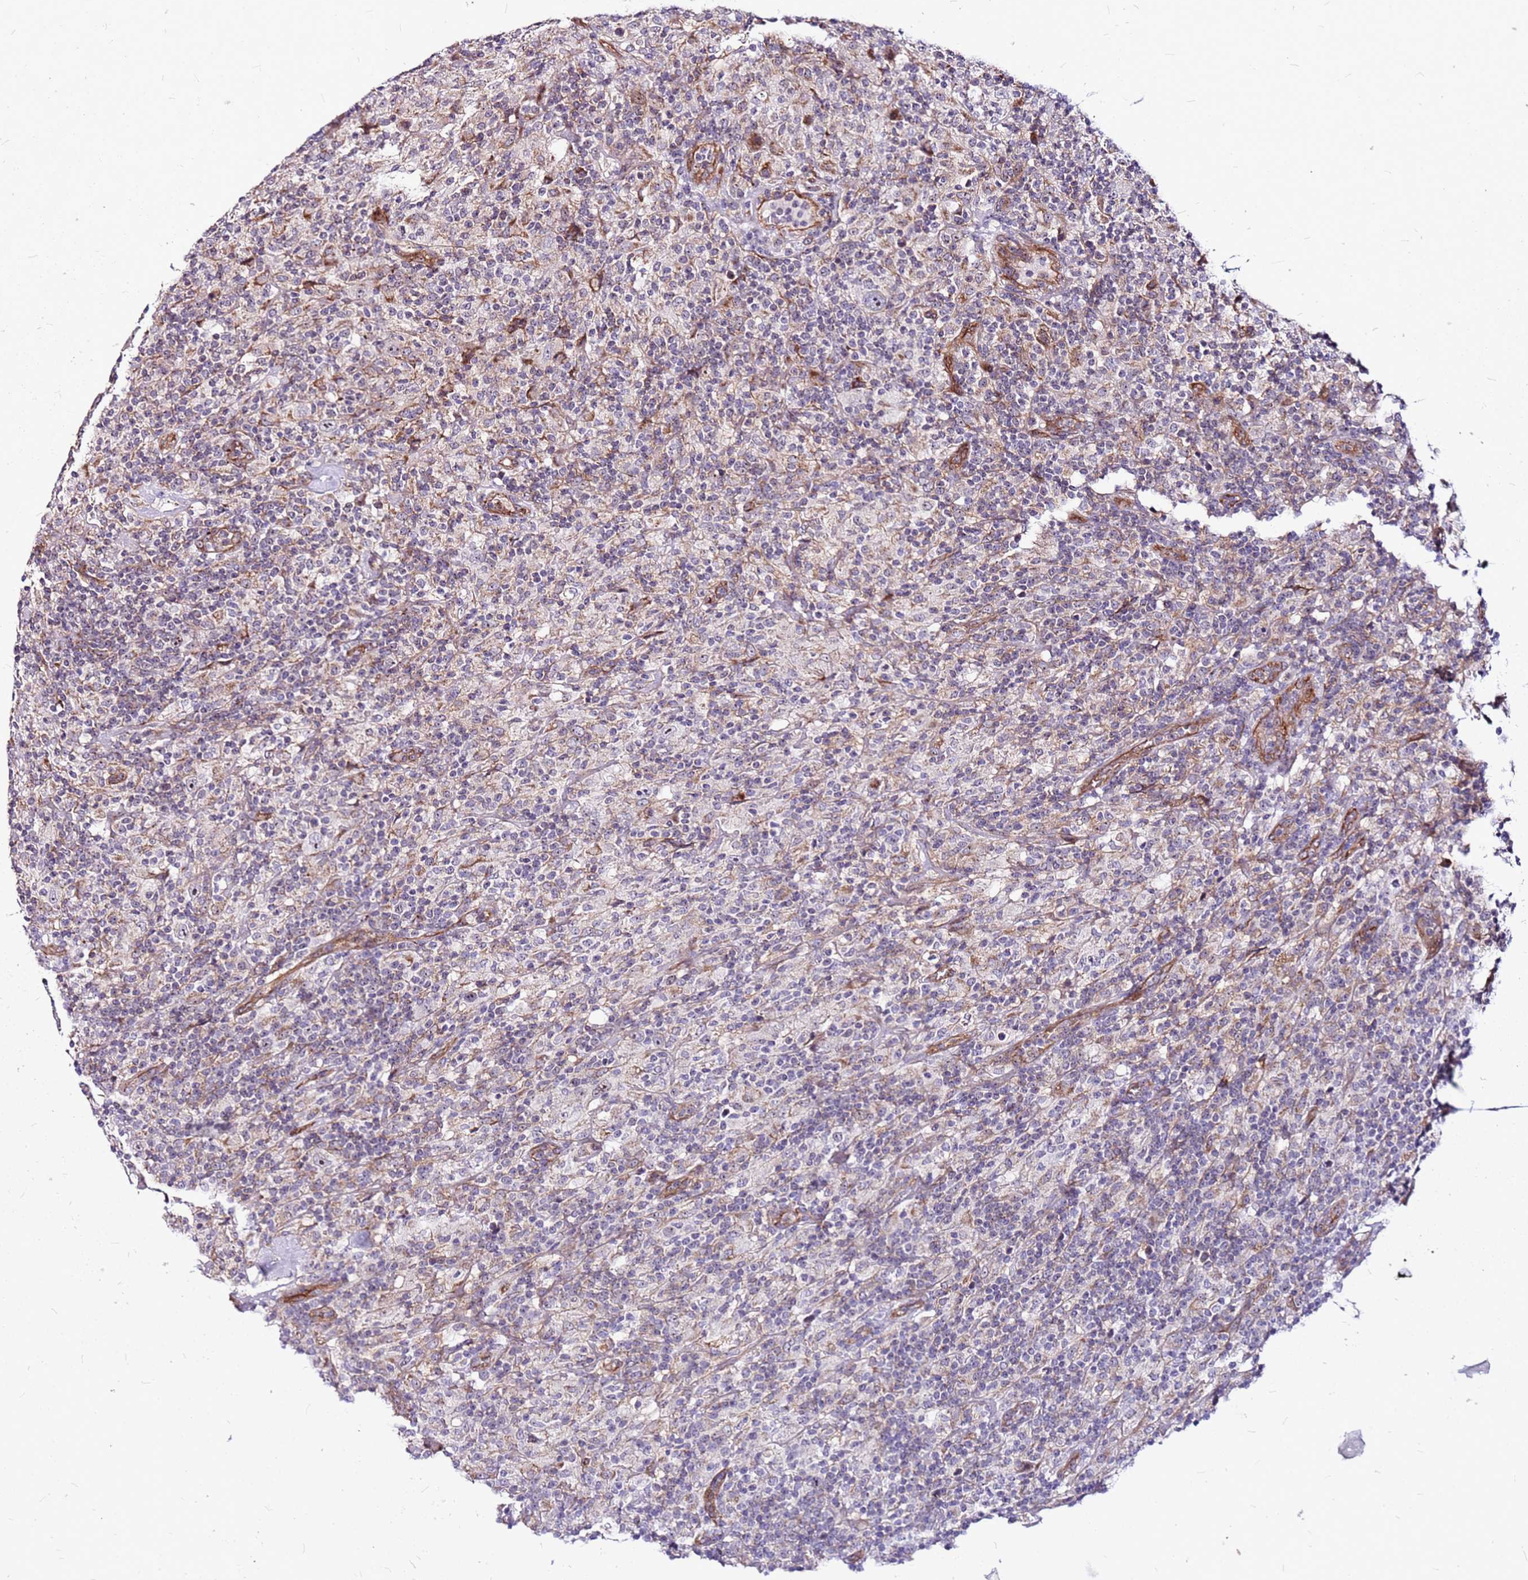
{"staining": {"intensity": "negative", "quantity": "none", "location": "none"}, "tissue": "lymphoma", "cell_type": "Tumor cells", "image_type": "cancer", "snomed": [{"axis": "morphology", "description": "Hodgkin's disease, NOS"}, {"axis": "topography", "description": "Lymph node"}], "caption": "A high-resolution micrograph shows immunohistochemistry staining of lymphoma, which exhibits no significant staining in tumor cells.", "gene": "TOPAZ1", "patient": {"sex": "male", "age": 70}}